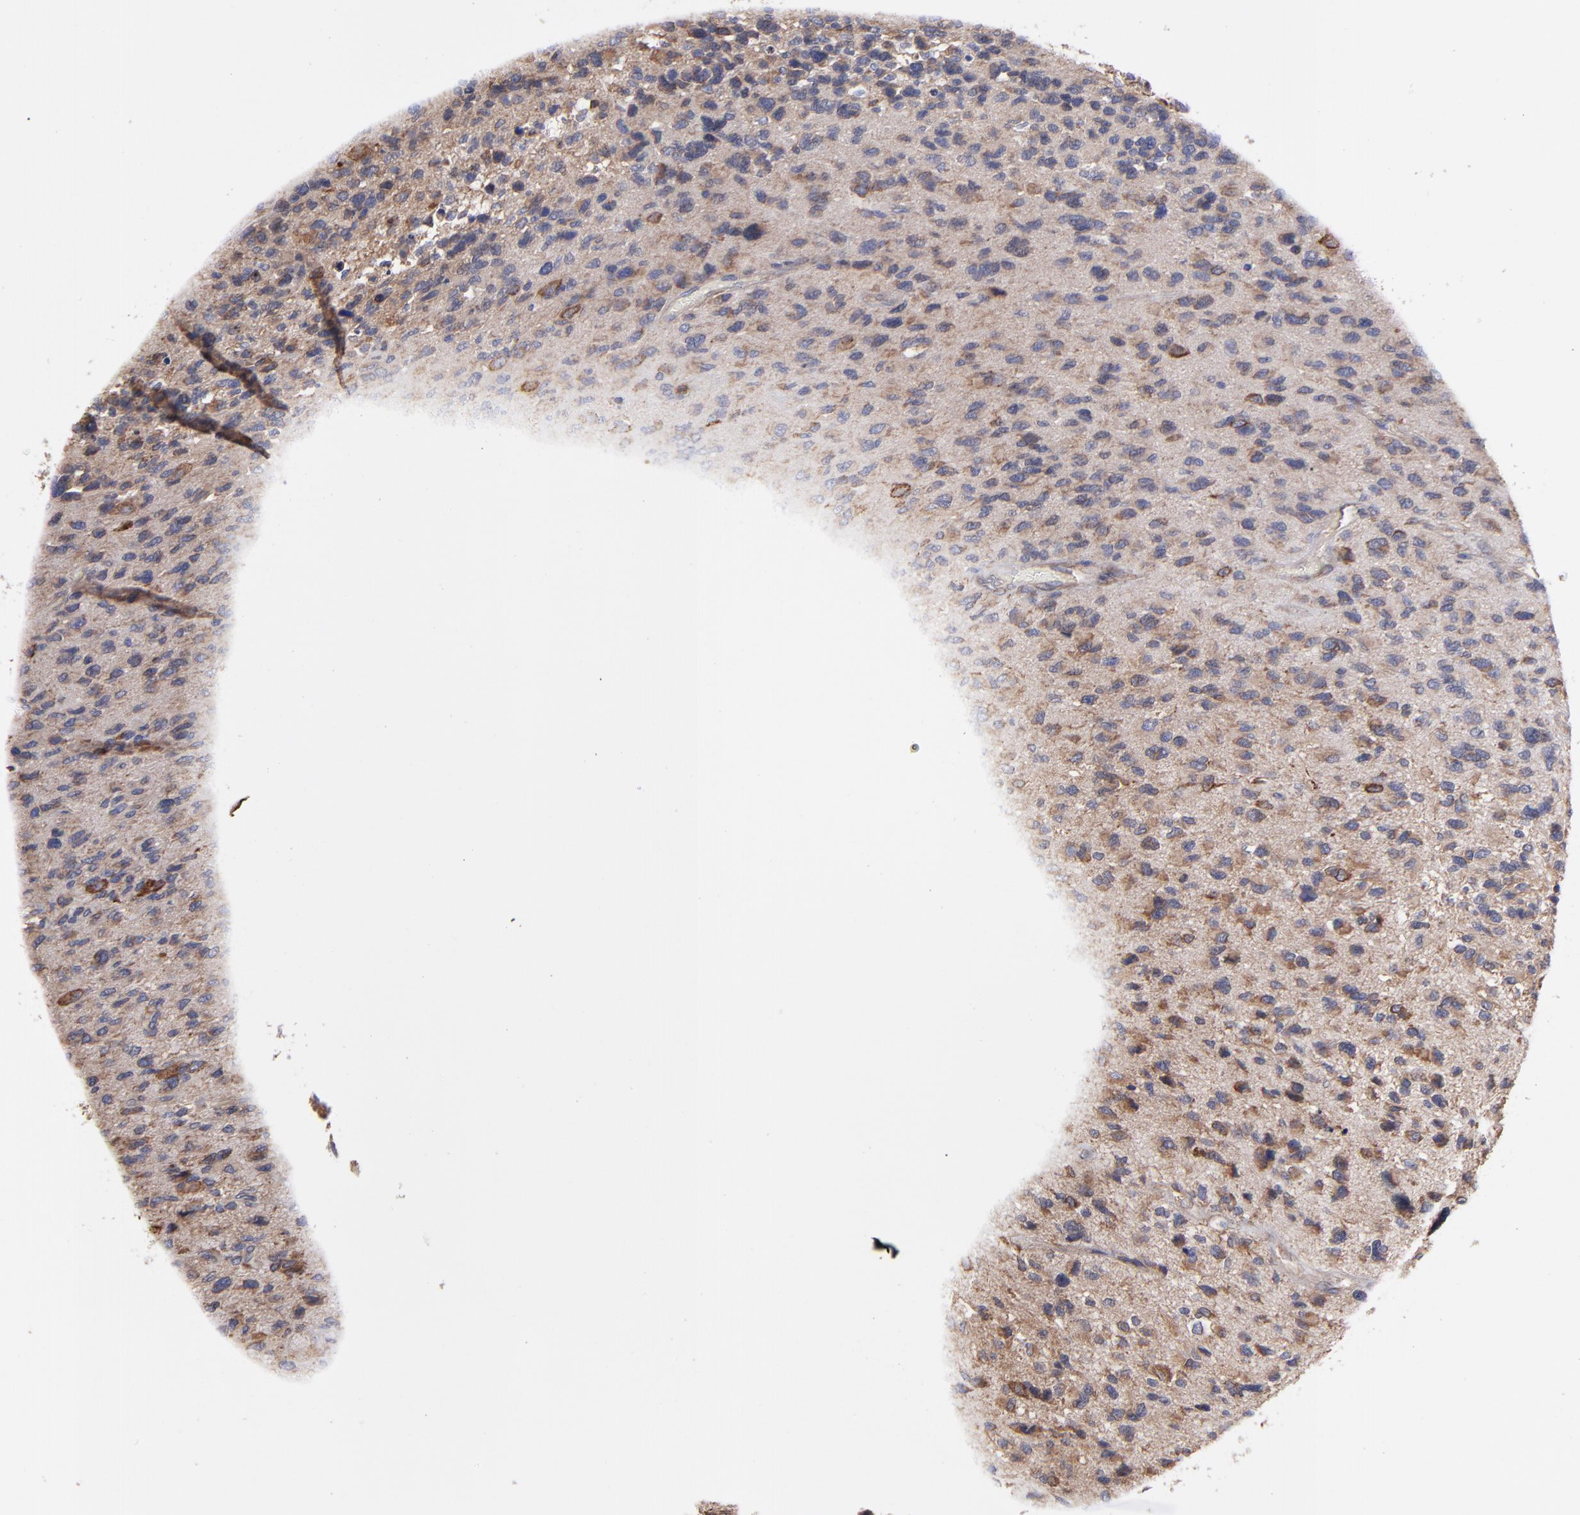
{"staining": {"intensity": "moderate", "quantity": ">75%", "location": "cytoplasmic/membranous"}, "tissue": "glioma", "cell_type": "Tumor cells", "image_type": "cancer", "snomed": [{"axis": "morphology", "description": "Glioma, malignant, High grade"}, {"axis": "topography", "description": "Brain"}], "caption": "This image displays immunohistochemistry staining of human malignant glioma (high-grade), with medium moderate cytoplasmic/membranous staining in approximately >75% of tumor cells.", "gene": "PFKM", "patient": {"sex": "male", "age": 69}}